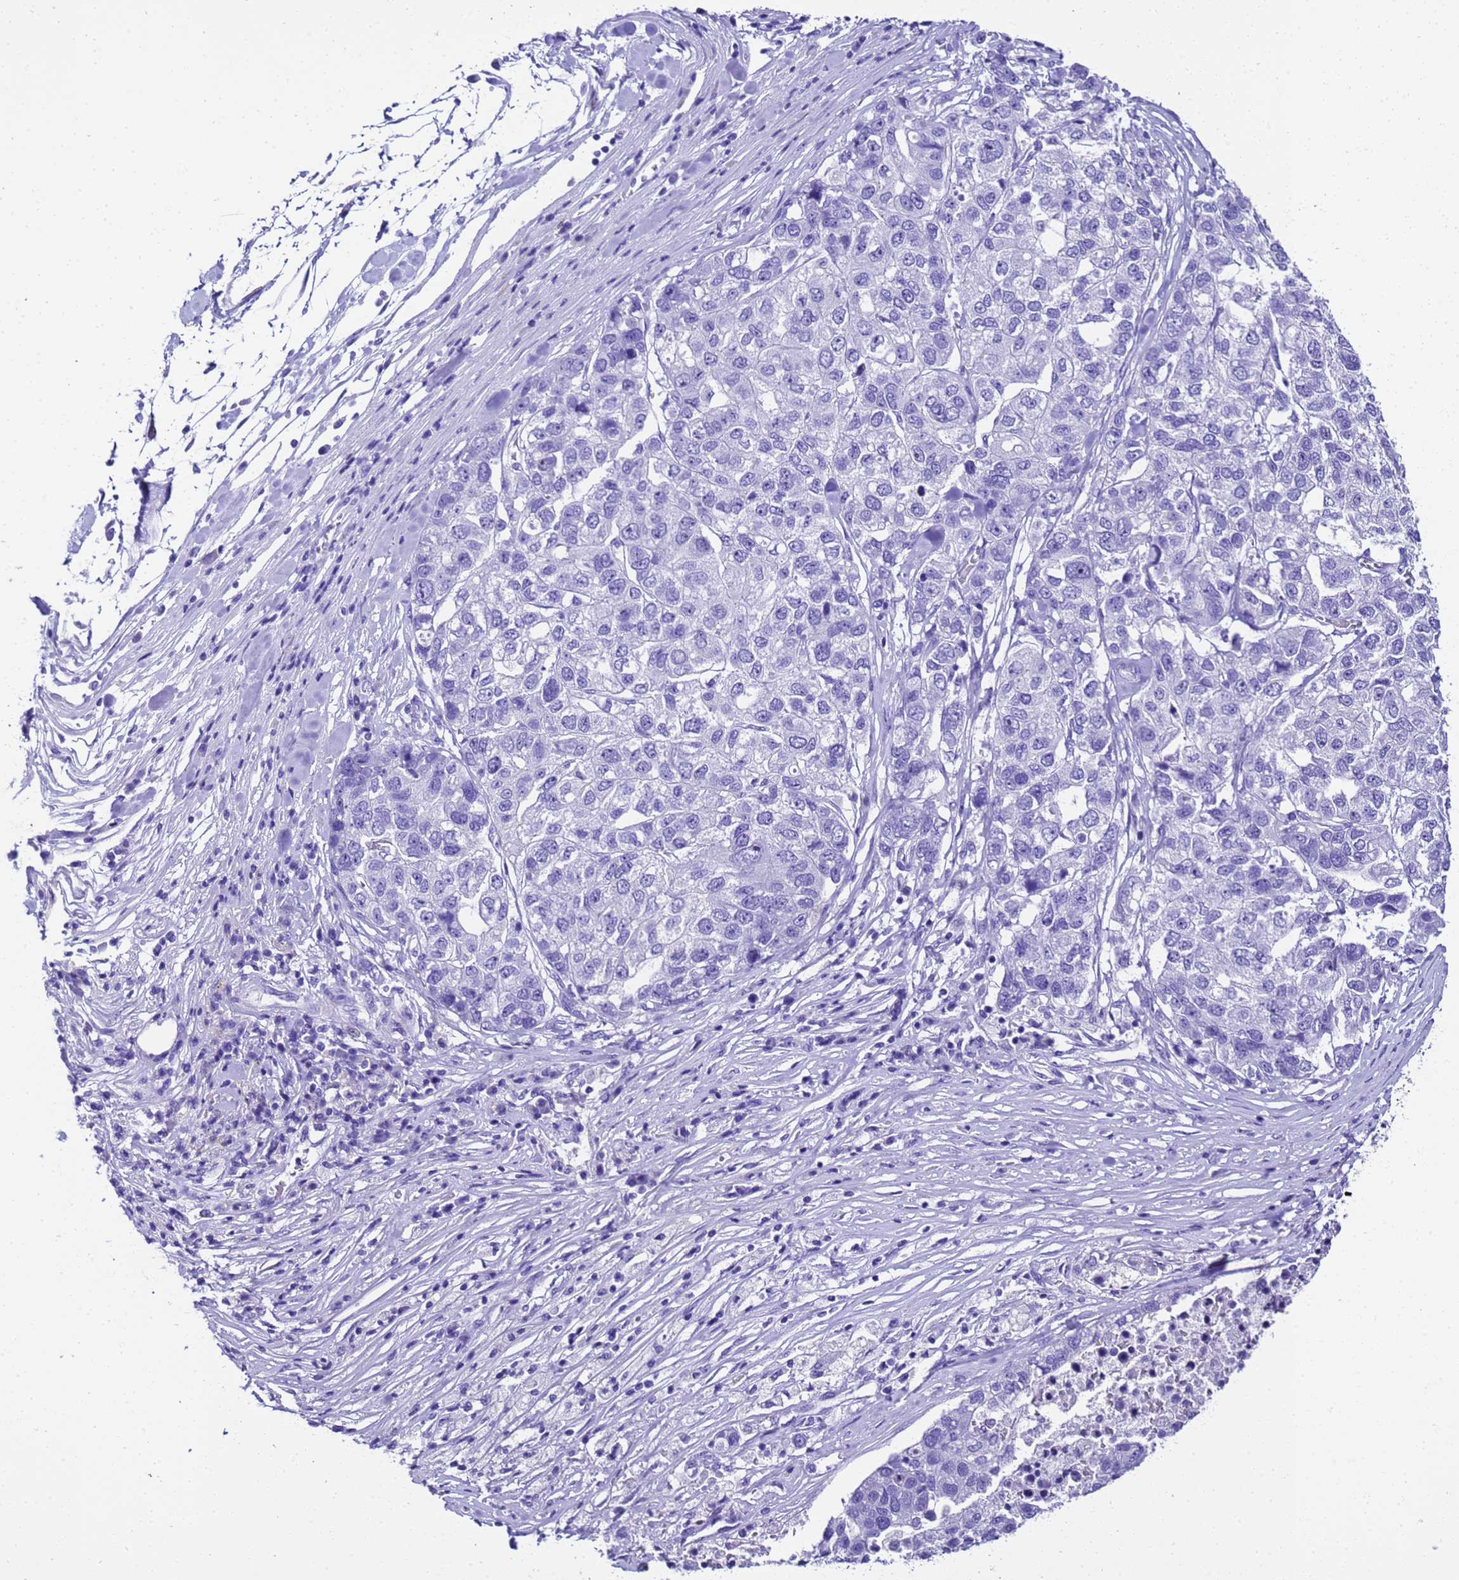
{"staining": {"intensity": "negative", "quantity": "none", "location": "none"}, "tissue": "pancreatic cancer", "cell_type": "Tumor cells", "image_type": "cancer", "snomed": [{"axis": "morphology", "description": "Adenocarcinoma, NOS"}, {"axis": "topography", "description": "Pancreas"}], "caption": "Immunohistochemical staining of adenocarcinoma (pancreatic) exhibits no significant positivity in tumor cells.", "gene": "UGT2B10", "patient": {"sex": "female", "age": 61}}